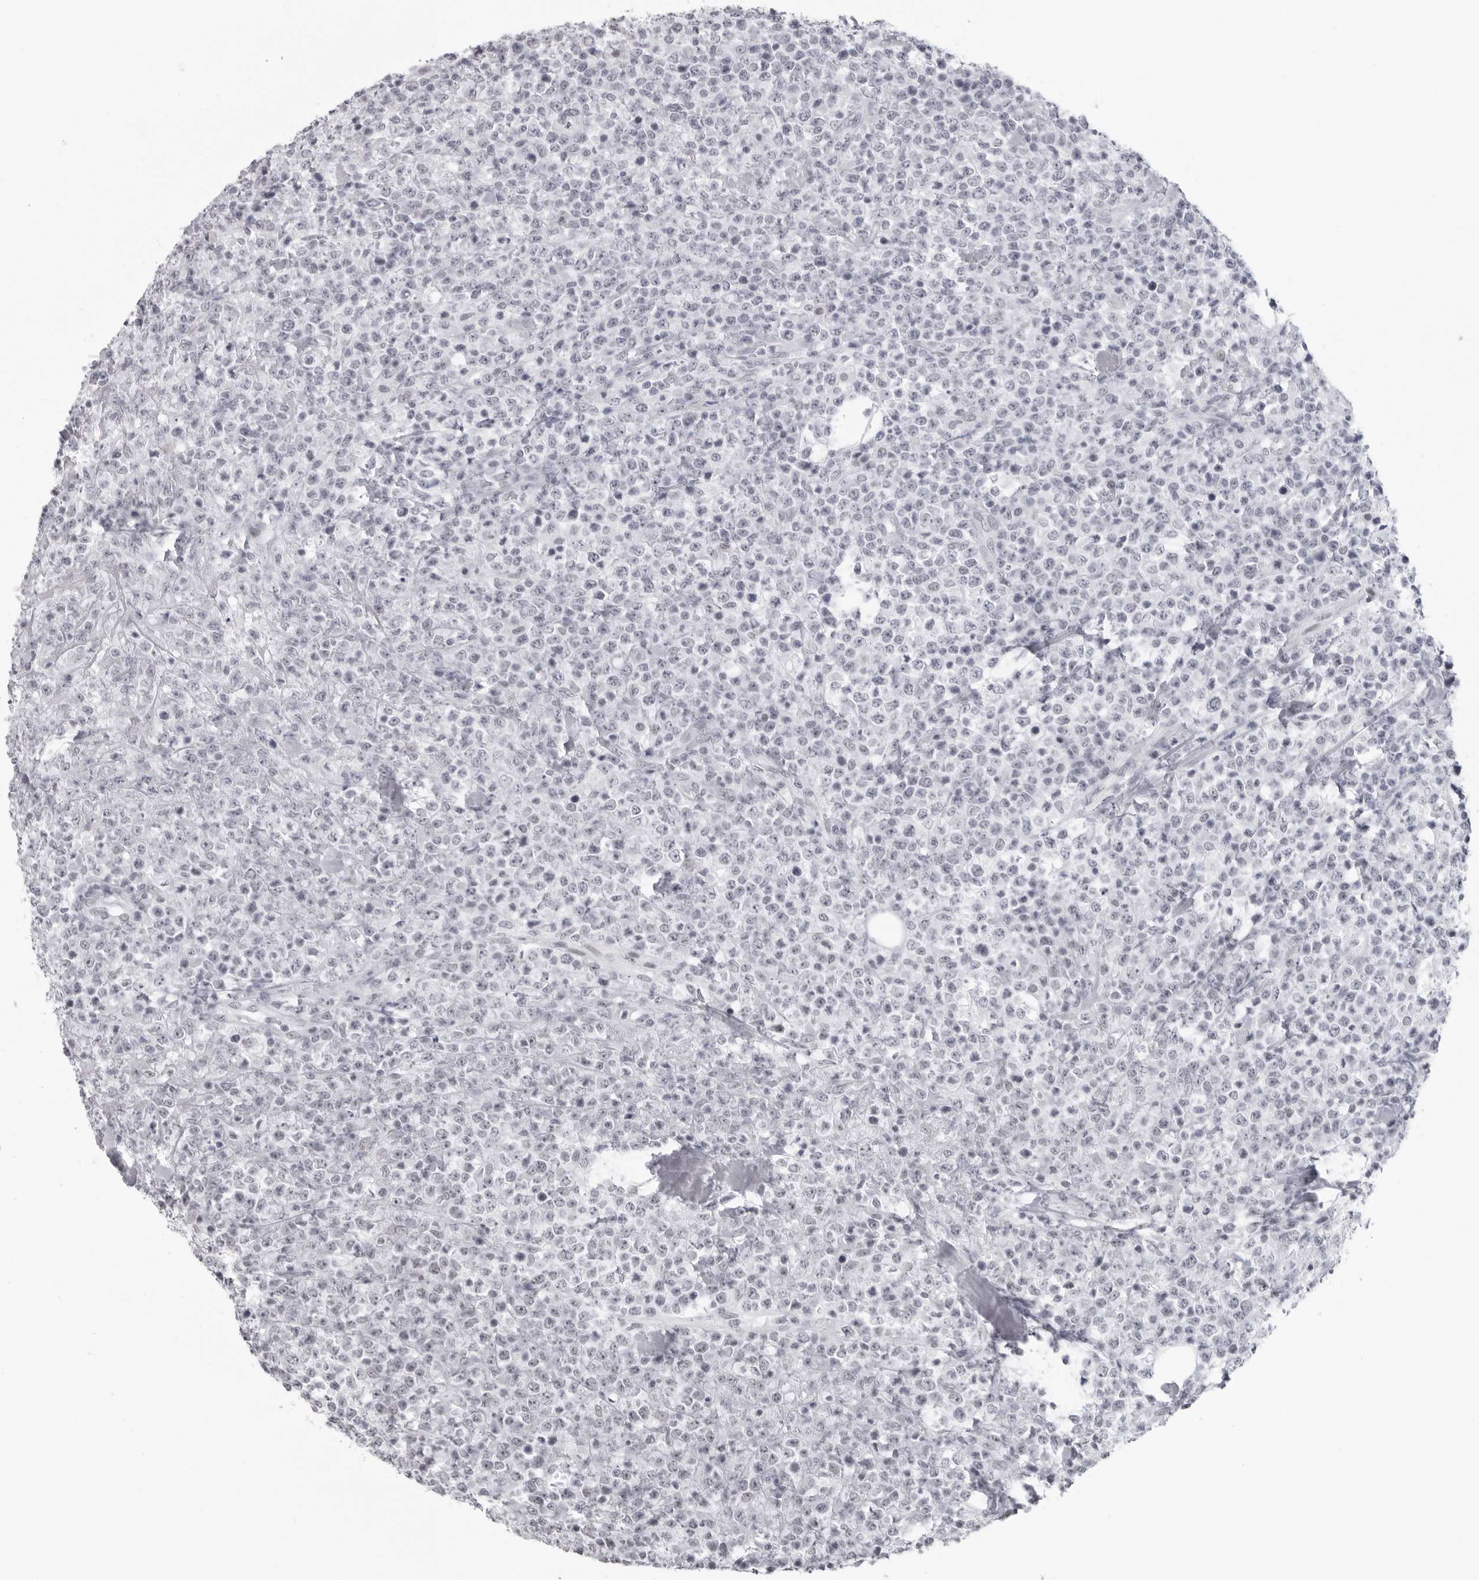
{"staining": {"intensity": "negative", "quantity": "none", "location": "none"}, "tissue": "lymphoma", "cell_type": "Tumor cells", "image_type": "cancer", "snomed": [{"axis": "morphology", "description": "Malignant lymphoma, non-Hodgkin's type, High grade"}, {"axis": "topography", "description": "Colon"}], "caption": "The histopathology image exhibits no staining of tumor cells in lymphoma.", "gene": "ESPN", "patient": {"sex": "female", "age": 53}}